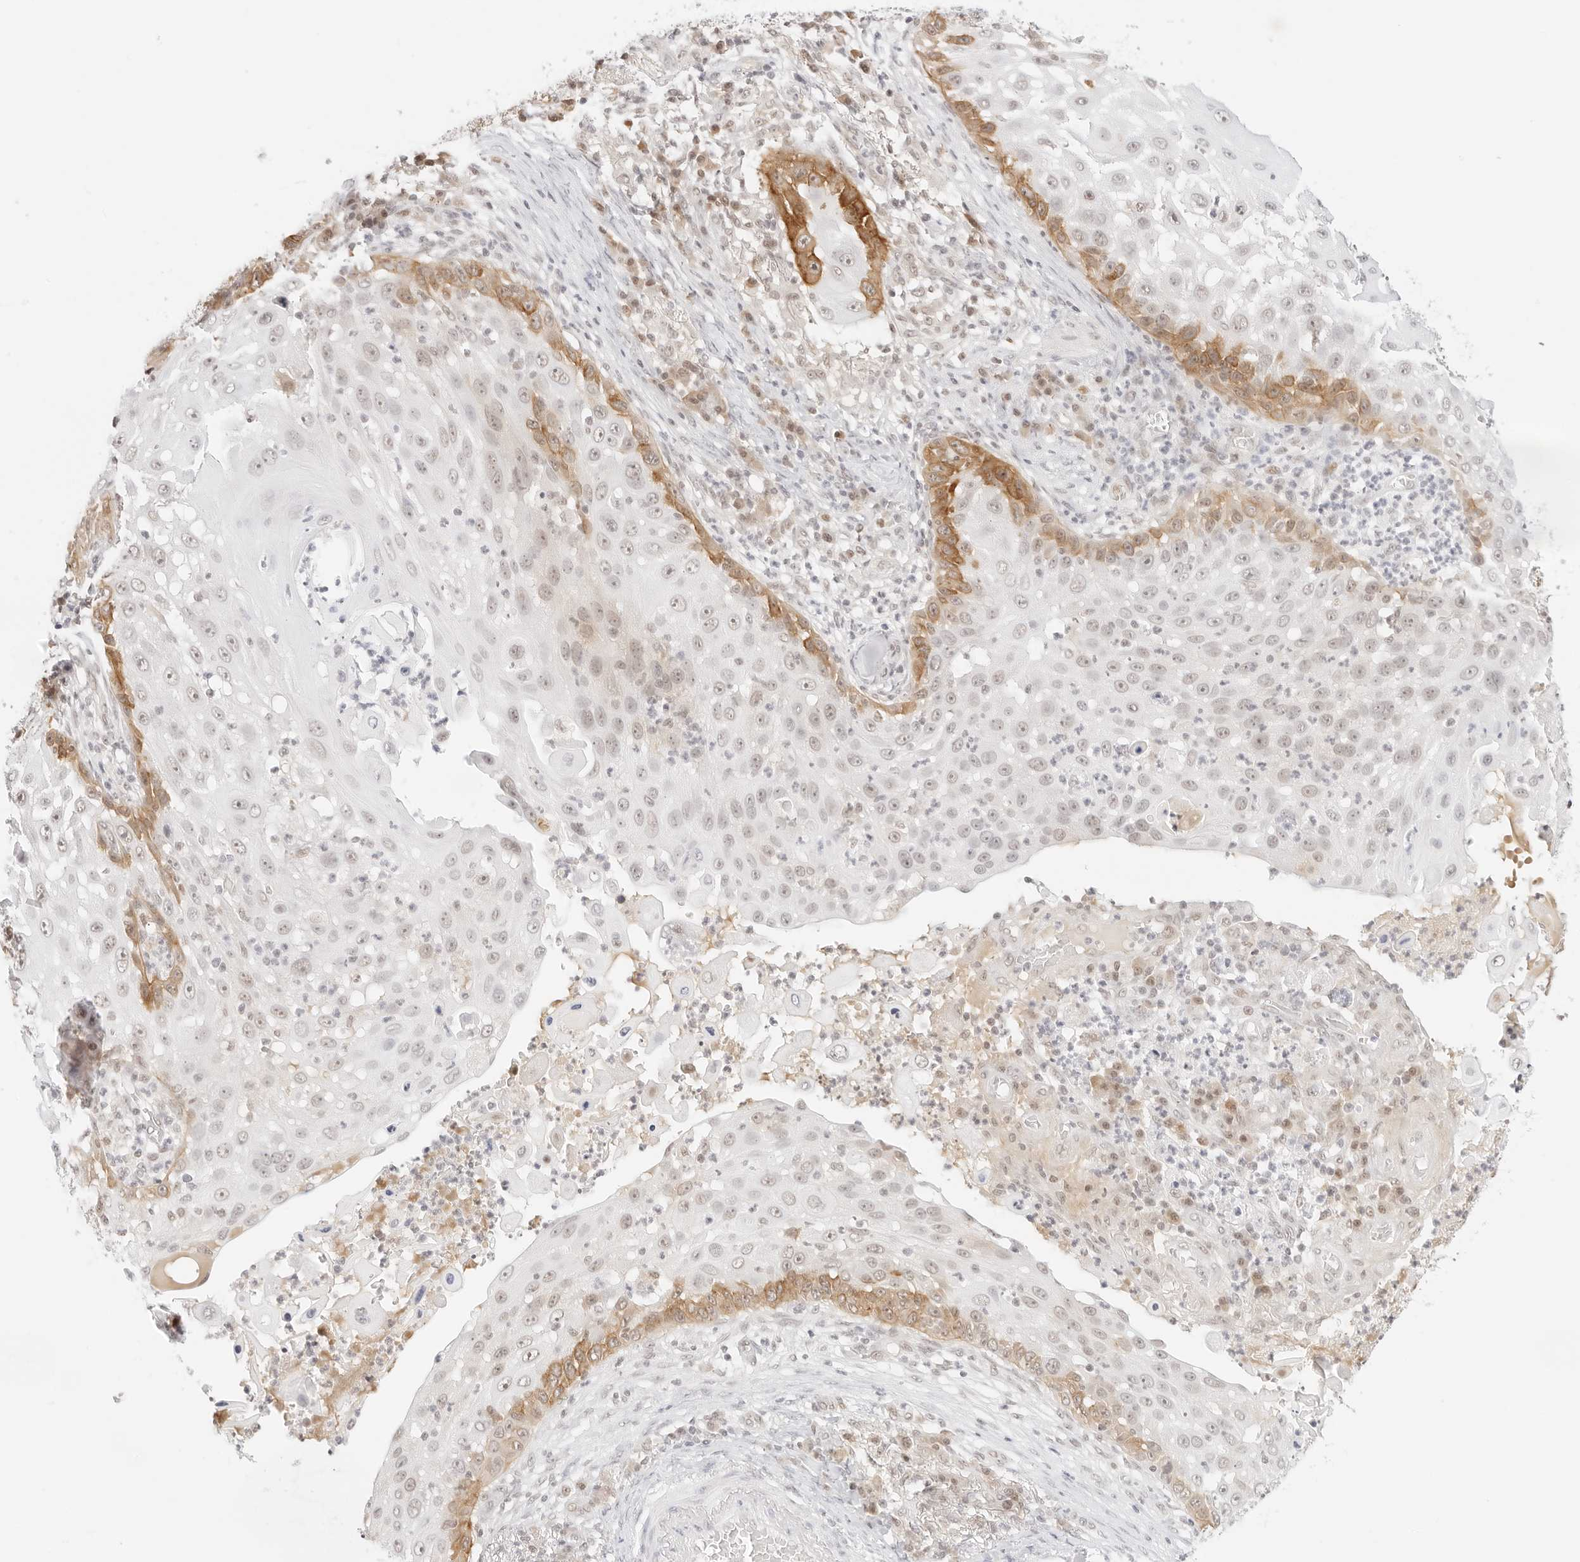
{"staining": {"intensity": "moderate", "quantity": "<25%", "location": "cytoplasmic/membranous,nuclear"}, "tissue": "skin cancer", "cell_type": "Tumor cells", "image_type": "cancer", "snomed": [{"axis": "morphology", "description": "Squamous cell carcinoma, NOS"}, {"axis": "topography", "description": "Skin"}], "caption": "Immunohistochemical staining of human skin squamous cell carcinoma shows low levels of moderate cytoplasmic/membranous and nuclear positivity in about <25% of tumor cells.", "gene": "ITGA6", "patient": {"sex": "female", "age": 44}}